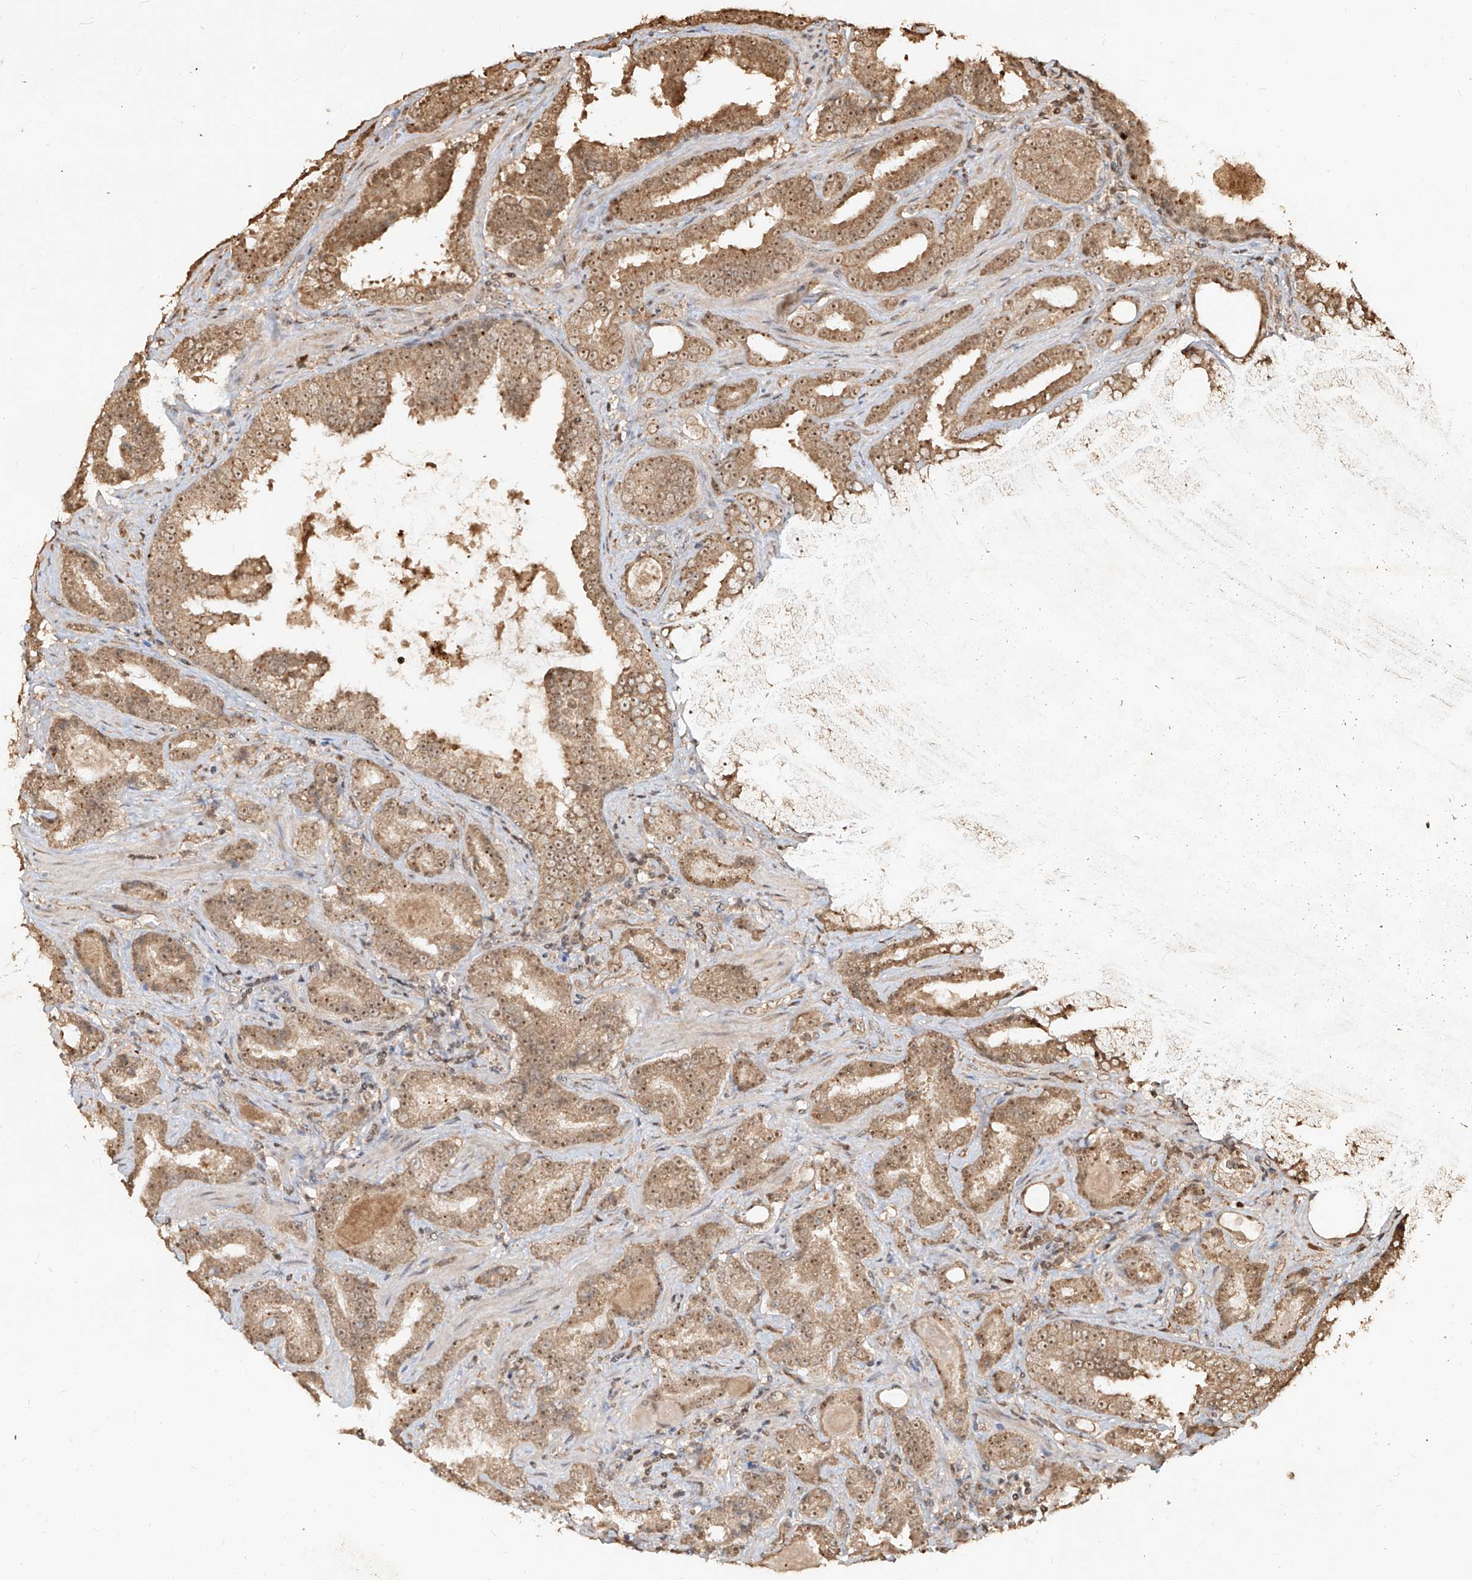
{"staining": {"intensity": "moderate", "quantity": ">75%", "location": "cytoplasmic/membranous,nuclear"}, "tissue": "prostate cancer", "cell_type": "Tumor cells", "image_type": "cancer", "snomed": [{"axis": "morphology", "description": "Adenocarcinoma, Low grade"}, {"axis": "topography", "description": "Prostate"}], "caption": "IHC micrograph of neoplastic tissue: human prostate low-grade adenocarcinoma stained using IHC shows medium levels of moderate protein expression localized specifically in the cytoplasmic/membranous and nuclear of tumor cells, appearing as a cytoplasmic/membranous and nuclear brown color.", "gene": "UBE2K", "patient": {"sex": "male", "age": 60}}